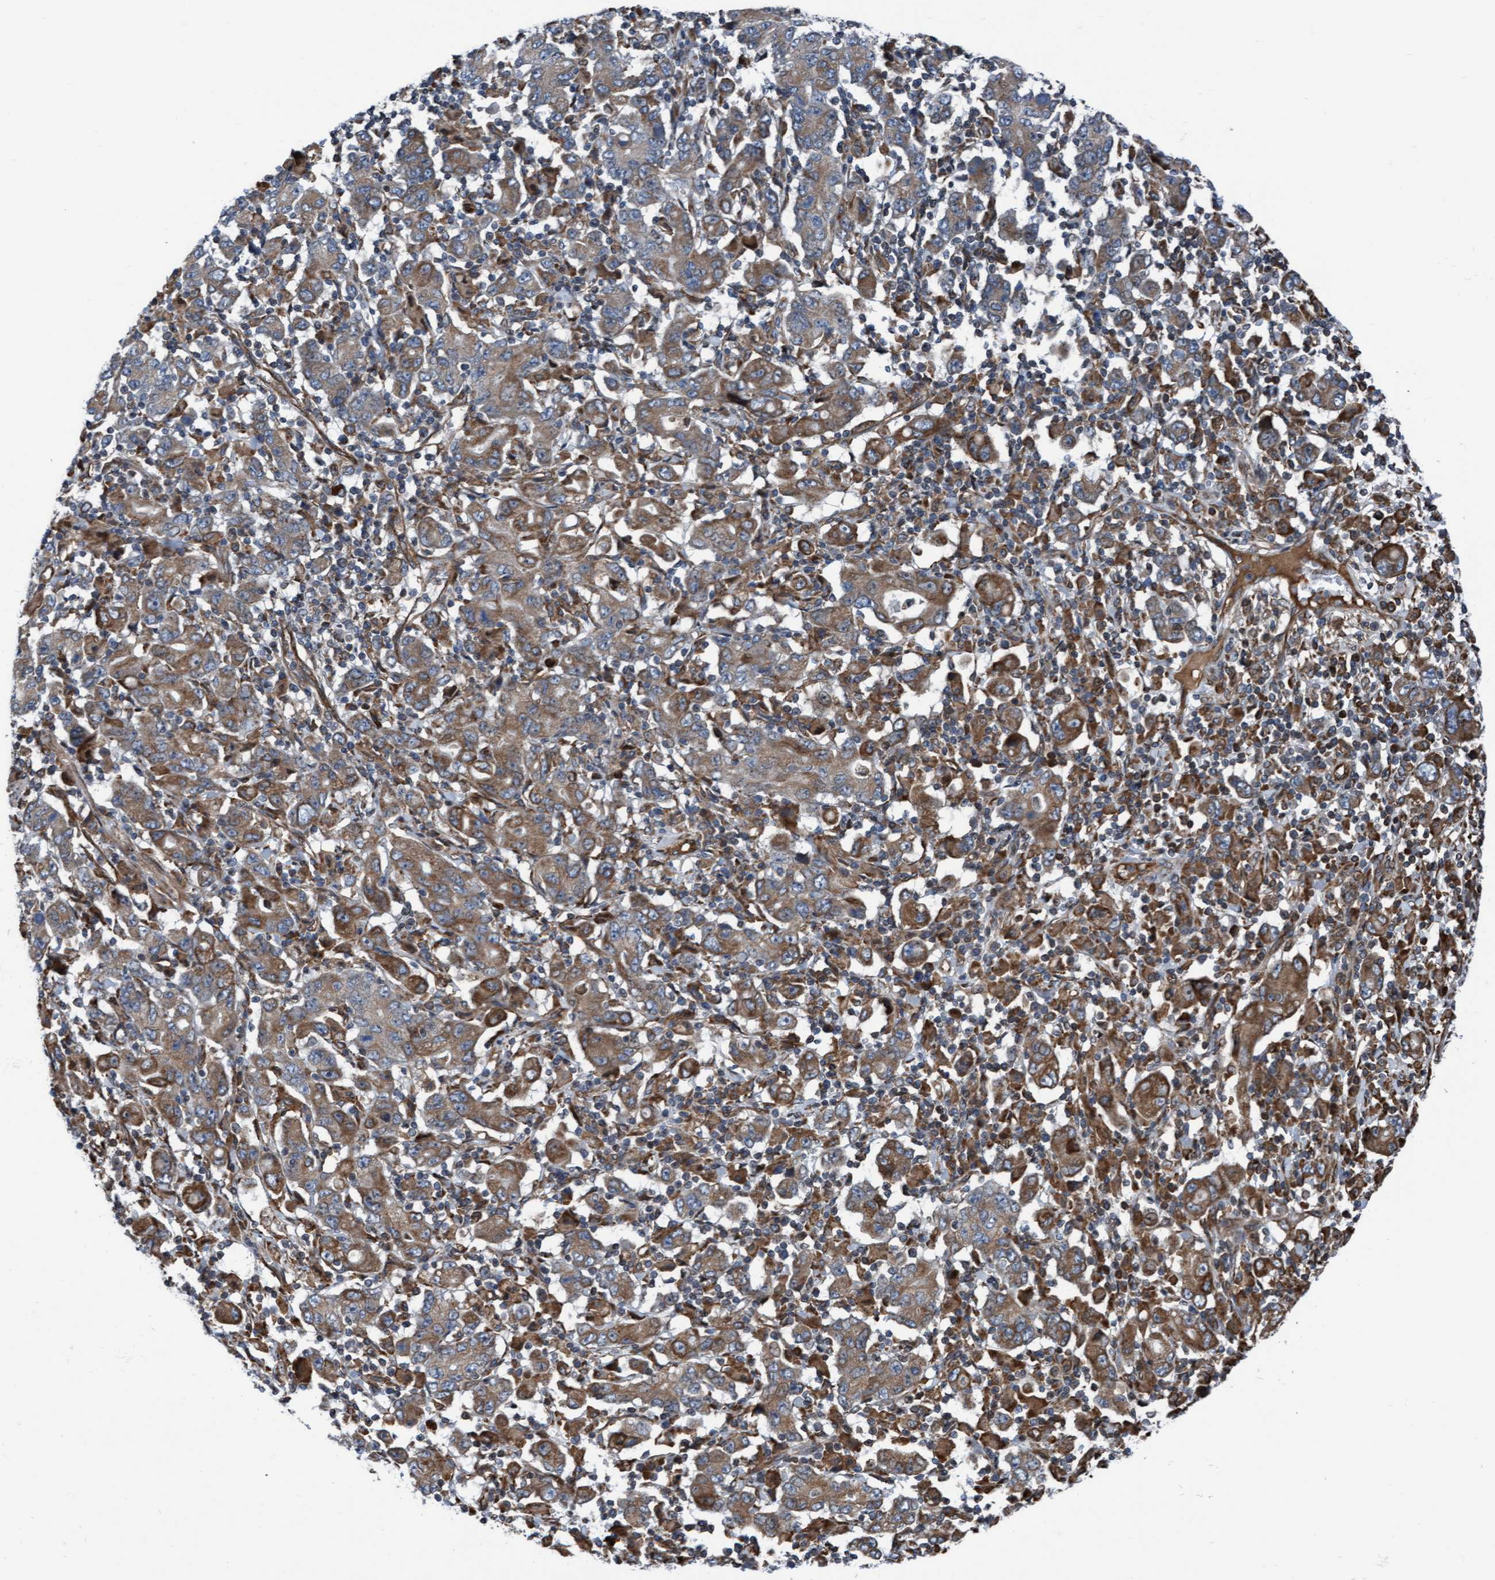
{"staining": {"intensity": "moderate", "quantity": ">75%", "location": "cytoplasmic/membranous"}, "tissue": "stomach cancer", "cell_type": "Tumor cells", "image_type": "cancer", "snomed": [{"axis": "morphology", "description": "Adenocarcinoma, NOS"}, {"axis": "topography", "description": "Stomach, upper"}], "caption": "The photomicrograph exhibits staining of stomach adenocarcinoma, revealing moderate cytoplasmic/membranous protein staining (brown color) within tumor cells.", "gene": "RAP1GAP2", "patient": {"sex": "male", "age": 69}}